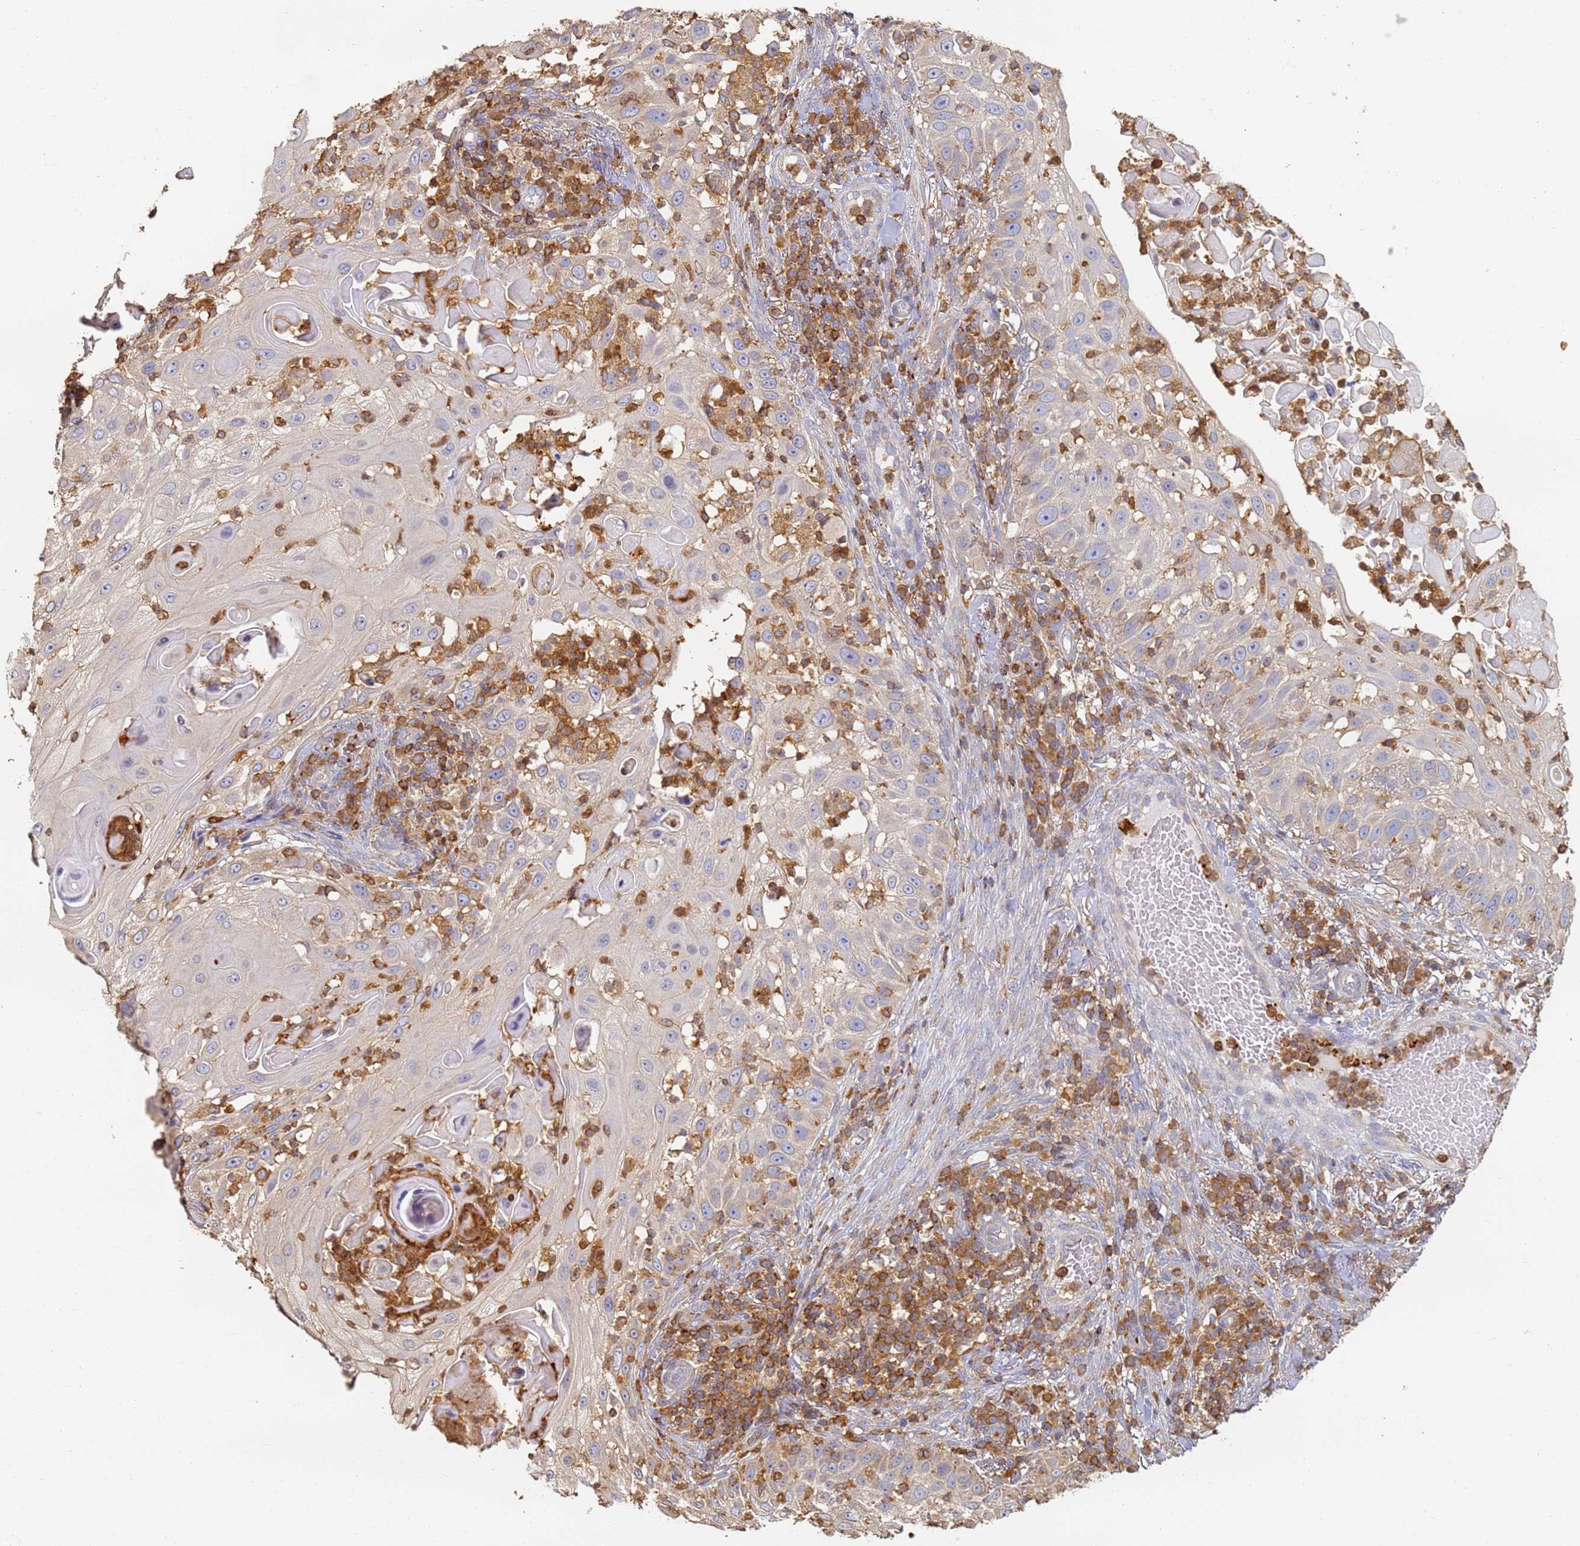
{"staining": {"intensity": "negative", "quantity": "none", "location": "none"}, "tissue": "skin cancer", "cell_type": "Tumor cells", "image_type": "cancer", "snomed": [{"axis": "morphology", "description": "Squamous cell carcinoma, NOS"}, {"axis": "topography", "description": "Skin"}], "caption": "An immunohistochemistry (IHC) photomicrograph of skin cancer is shown. There is no staining in tumor cells of skin cancer.", "gene": "BIN2", "patient": {"sex": "female", "age": 44}}